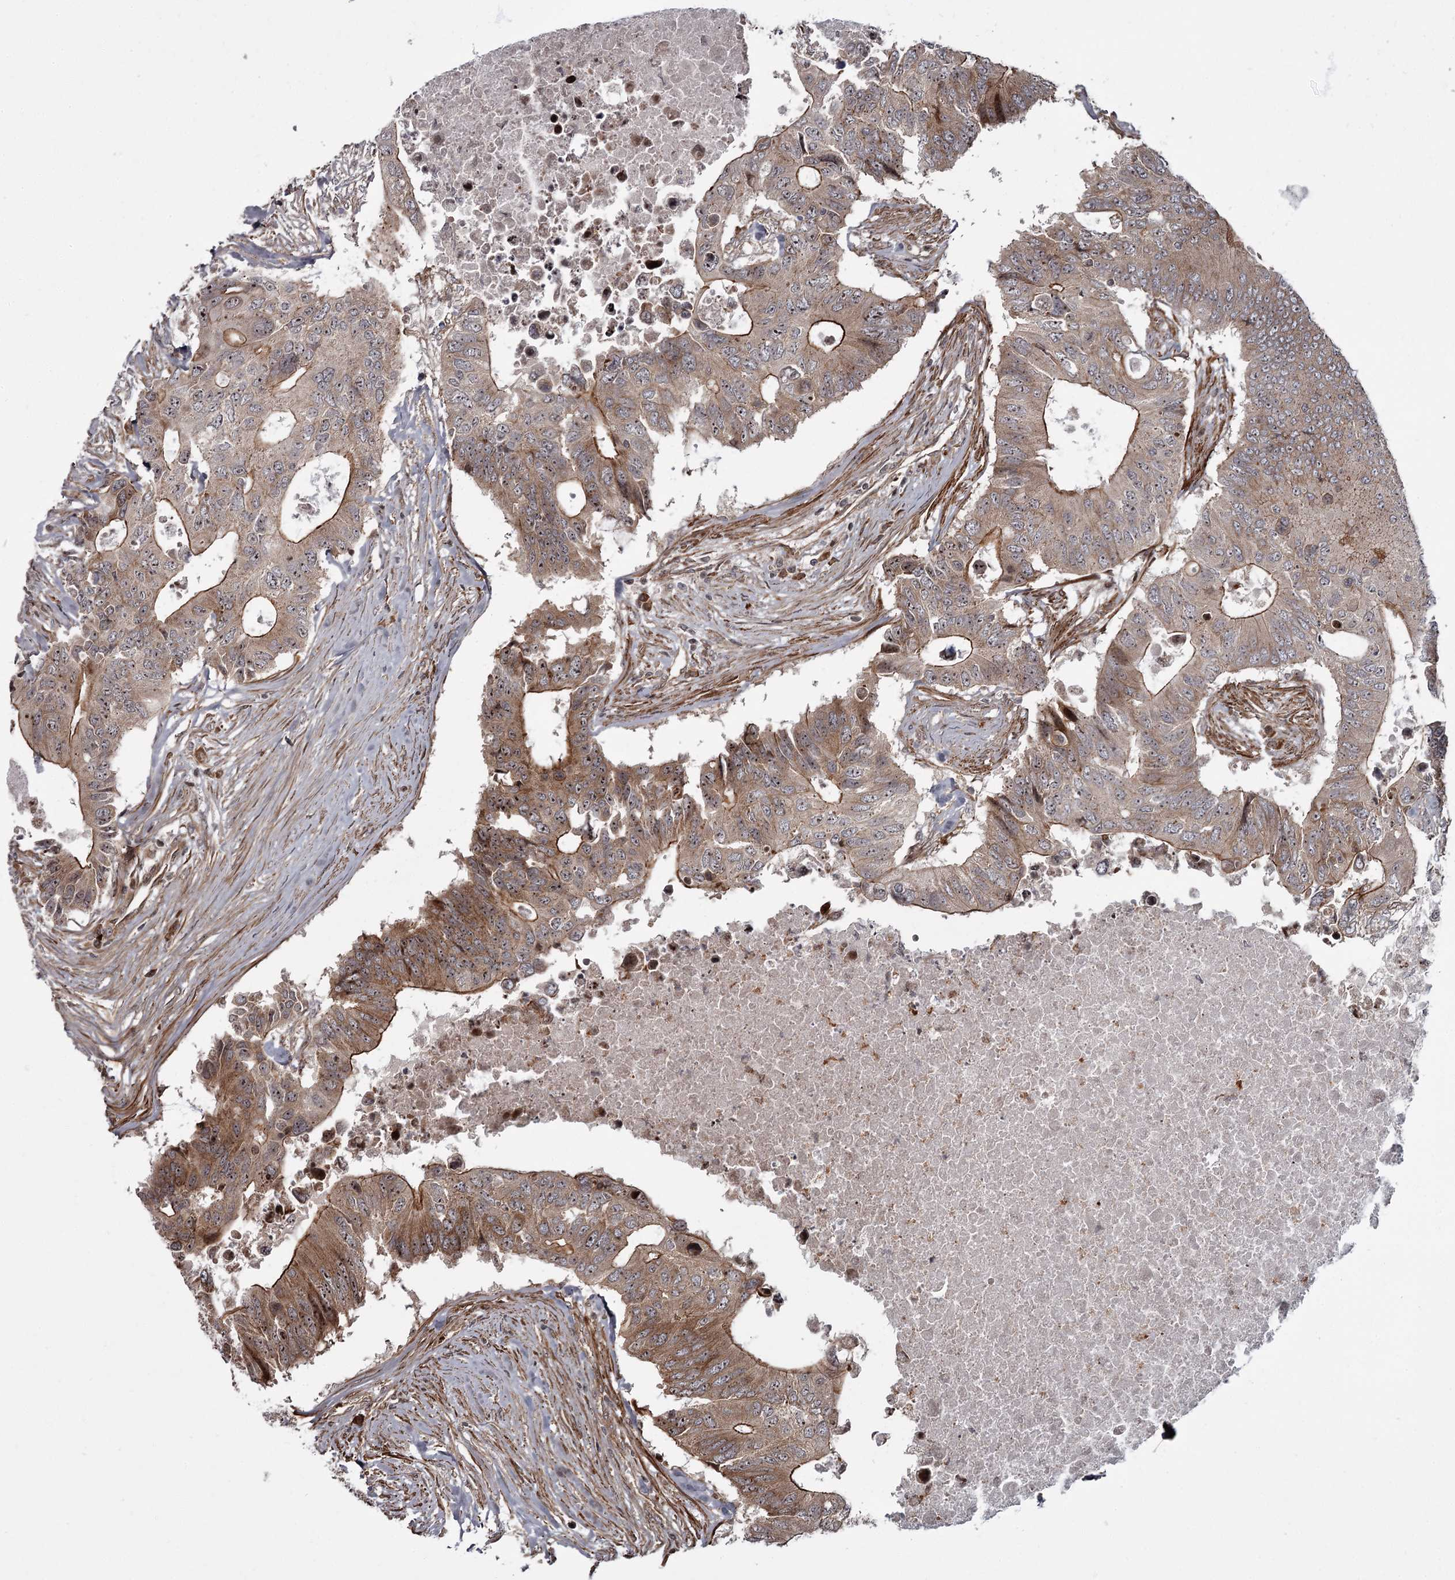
{"staining": {"intensity": "moderate", "quantity": ">75%", "location": "cytoplasmic/membranous,nuclear"}, "tissue": "colorectal cancer", "cell_type": "Tumor cells", "image_type": "cancer", "snomed": [{"axis": "morphology", "description": "Adenocarcinoma, NOS"}, {"axis": "topography", "description": "Colon"}], "caption": "Tumor cells demonstrate medium levels of moderate cytoplasmic/membranous and nuclear expression in approximately >75% of cells in human adenocarcinoma (colorectal).", "gene": "THAP9", "patient": {"sex": "male", "age": 71}}